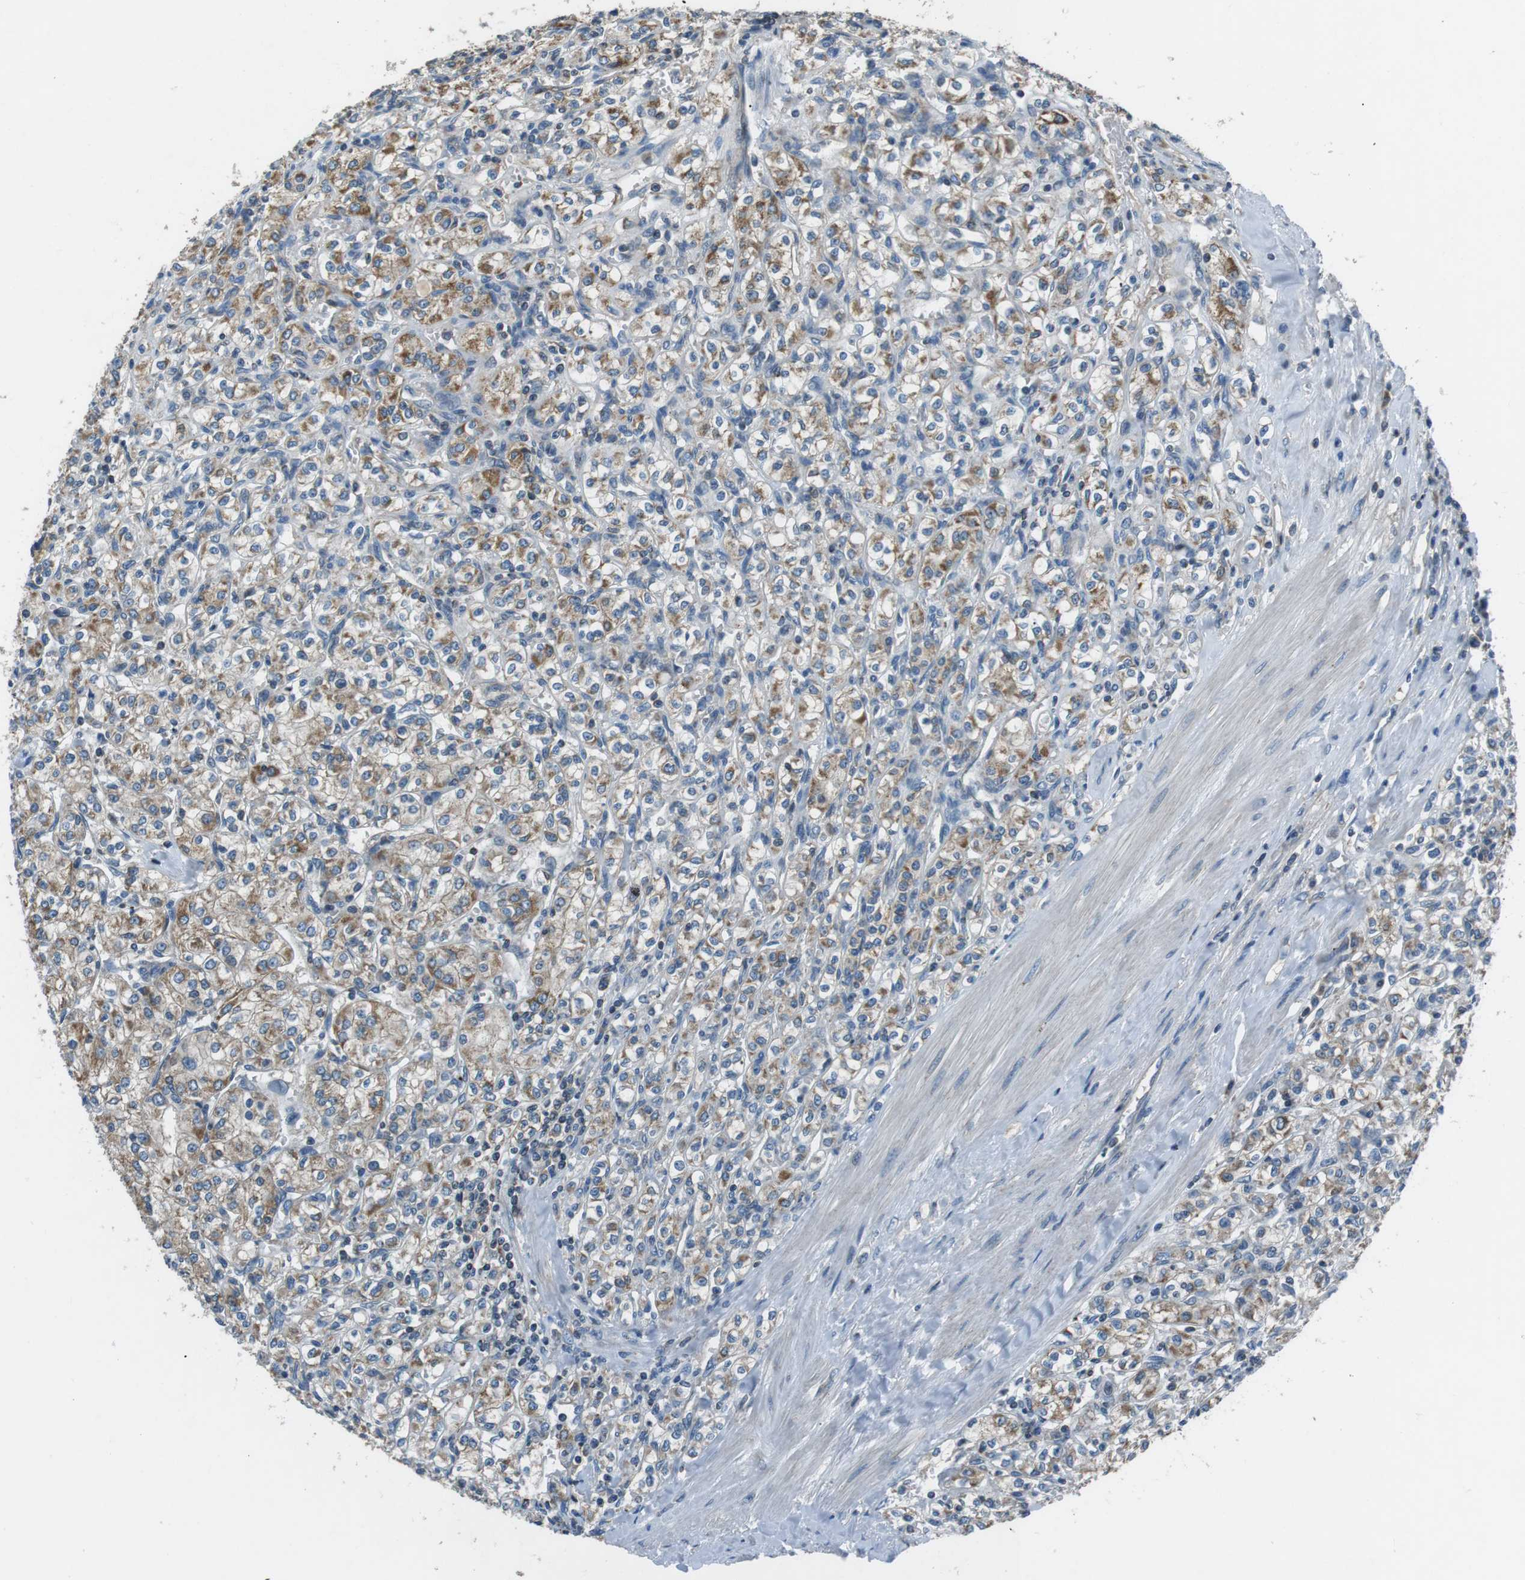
{"staining": {"intensity": "moderate", "quantity": "25%-75%", "location": "cytoplasmic/membranous"}, "tissue": "renal cancer", "cell_type": "Tumor cells", "image_type": "cancer", "snomed": [{"axis": "morphology", "description": "Adenocarcinoma, NOS"}, {"axis": "topography", "description": "Kidney"}], "caption": "Tumor cells reveal medium levels of moderate cytoplasmic/membranous expression in approximately 25%-75% of cells in human renal cancer.", "gene": "FAM3B", "patient": {"sex": "male", "age": 77}}